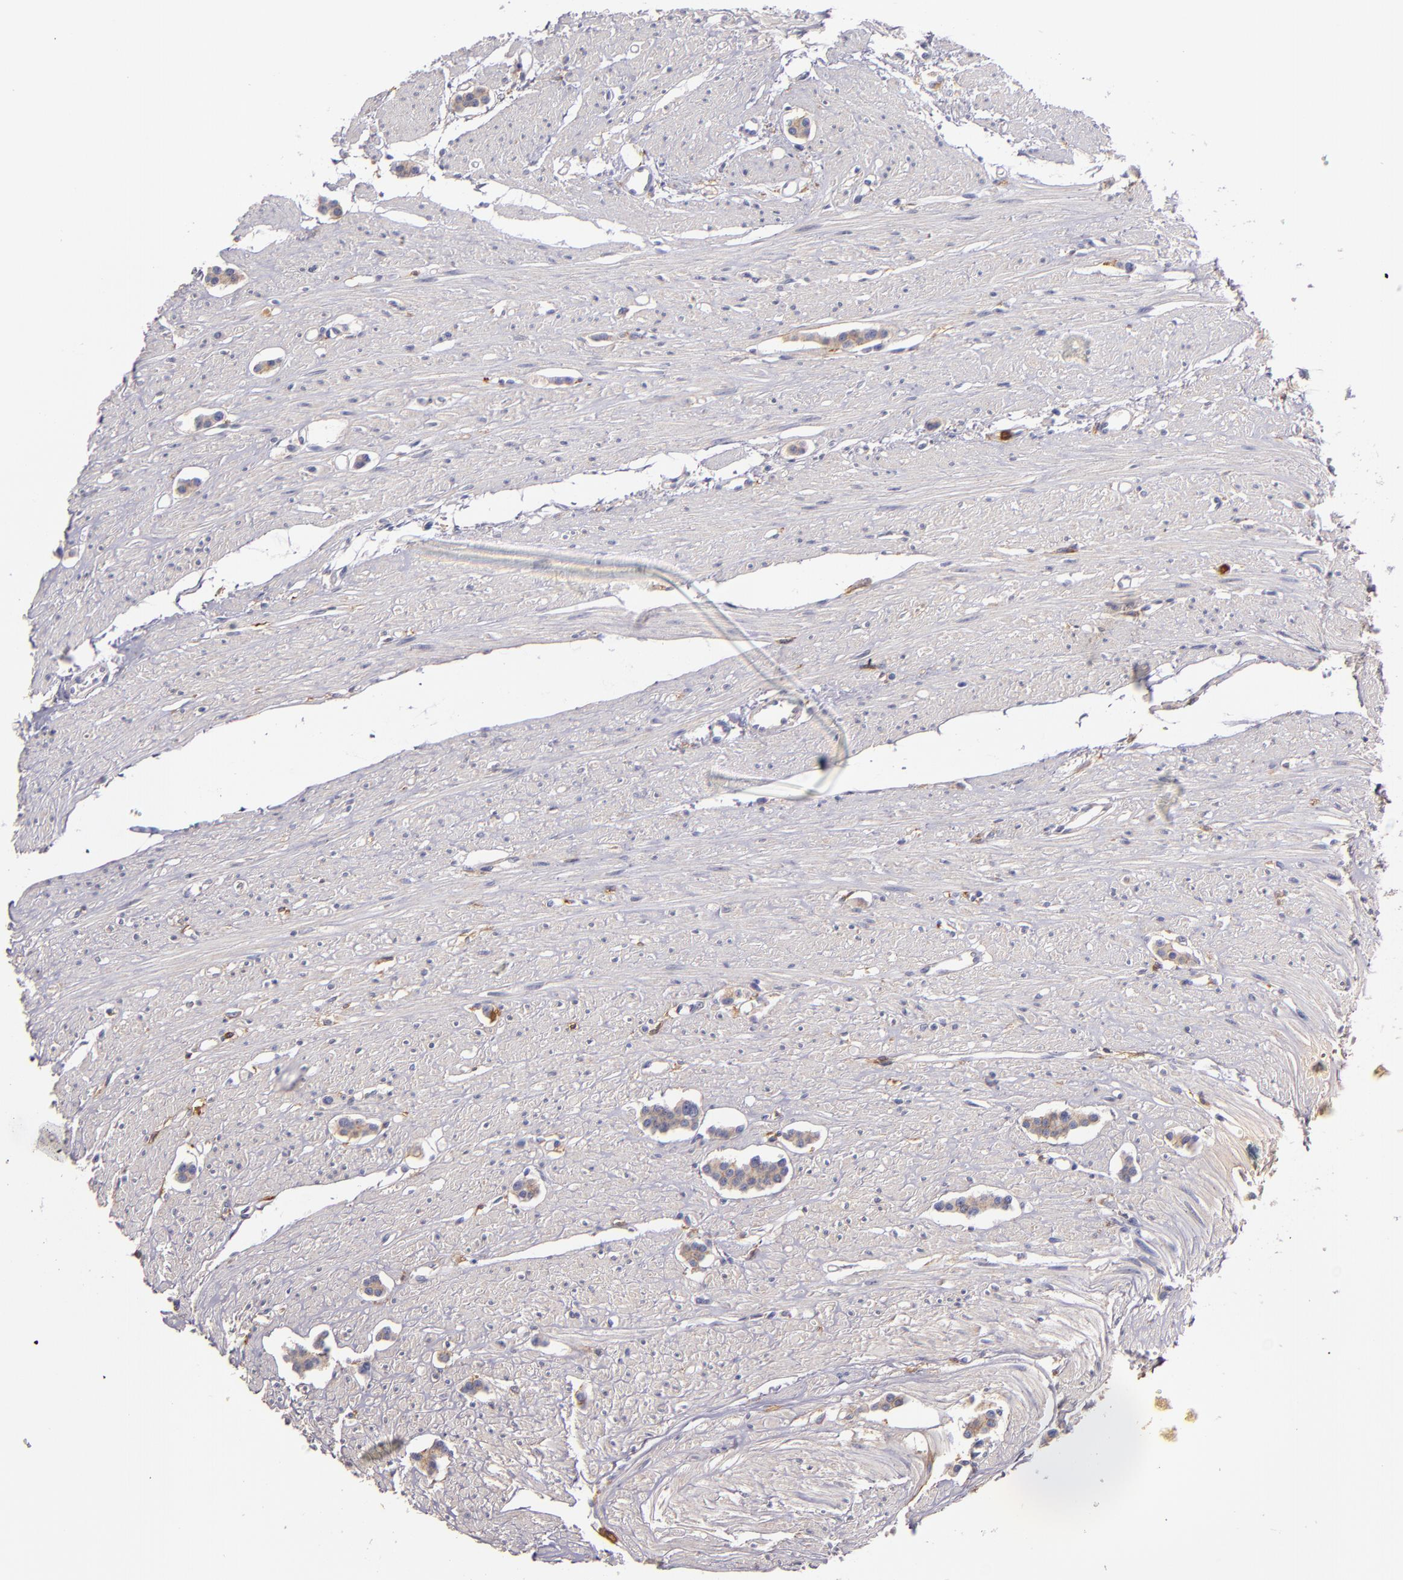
{"staining": {"intensity": "moderate", "quantity": ">75%", "location": "cytoplasmic/membranous"}, "tissue": "carcinoid", "cell_type": "Tumor cells", "image_type": "cancer", "snomed": [{"axis": "morphology", "description": "Carcinoid, malignant, NOS"}, {"axis": "topography", "description": "Small intestine"}], "caption": "Protein expression analysis of carcinoid reveals moderate cytoplasmic/membranous positivity in about >75% of tumor cells. Nuclei are stained in blue.", "gene": "C5AR1", "patient": {"sex": "male", "age": 60}}